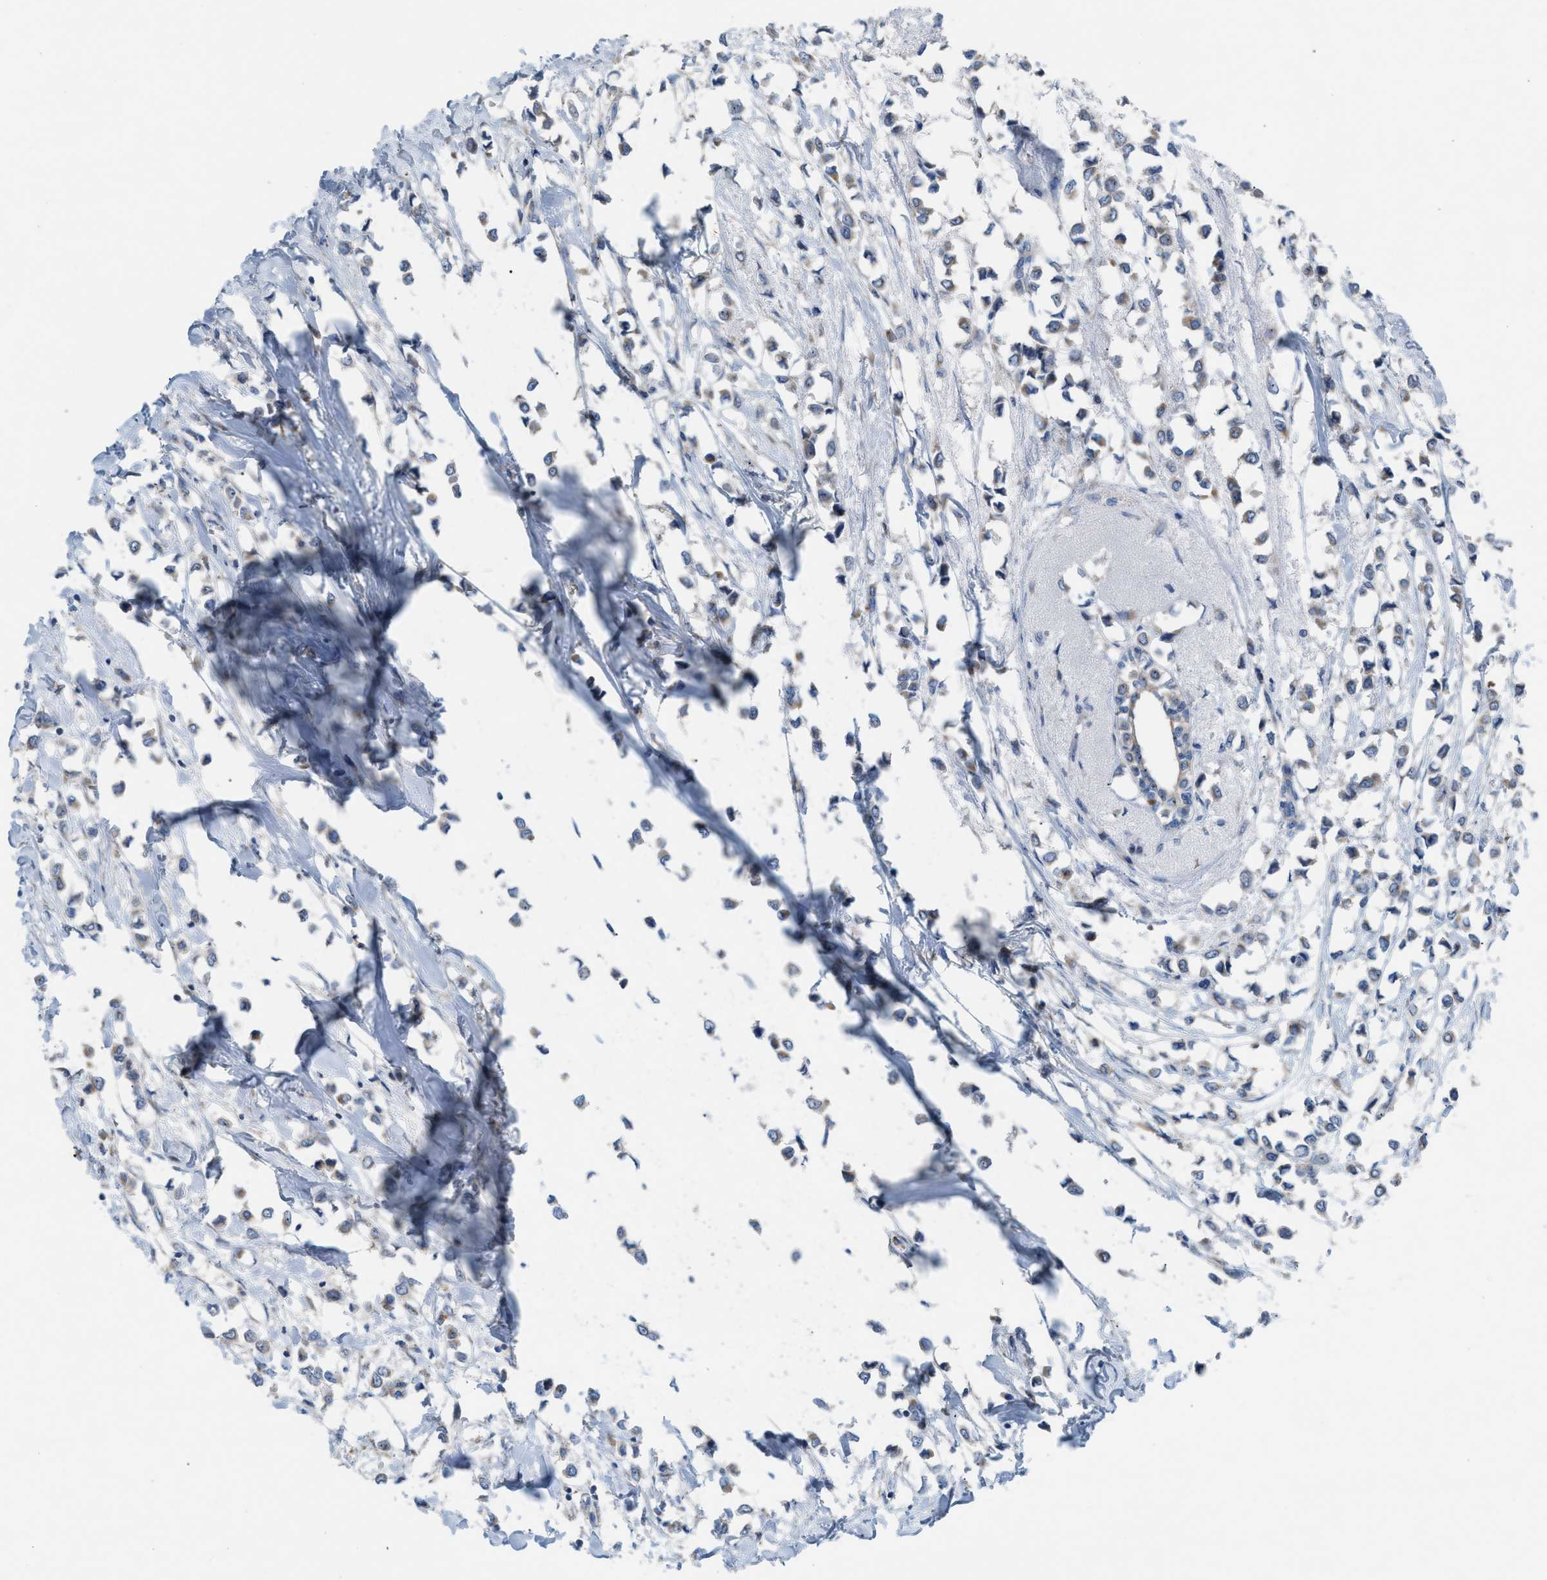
{"staining": {"intensity": "weak", "quantity": "25%-75%", "location": "cytoplasmic/membranous"}, "tissue": "breast cancer", "cell_type": "Tumor cells", "image_type": "cancer", "snomed": [{"axis": "morphology", "description": "Lobular carcinoma"}, {"axis": "topography", "description": "Breast"}], "caption": "Immunohistochemistry (IHC) of human breast cancer displays low levels of weak cytoplasmic/membranous positivity in about 25%-75% of tumor cells.", "gene": "TPH1", "patient": {"sex": "female", "age": 51}}